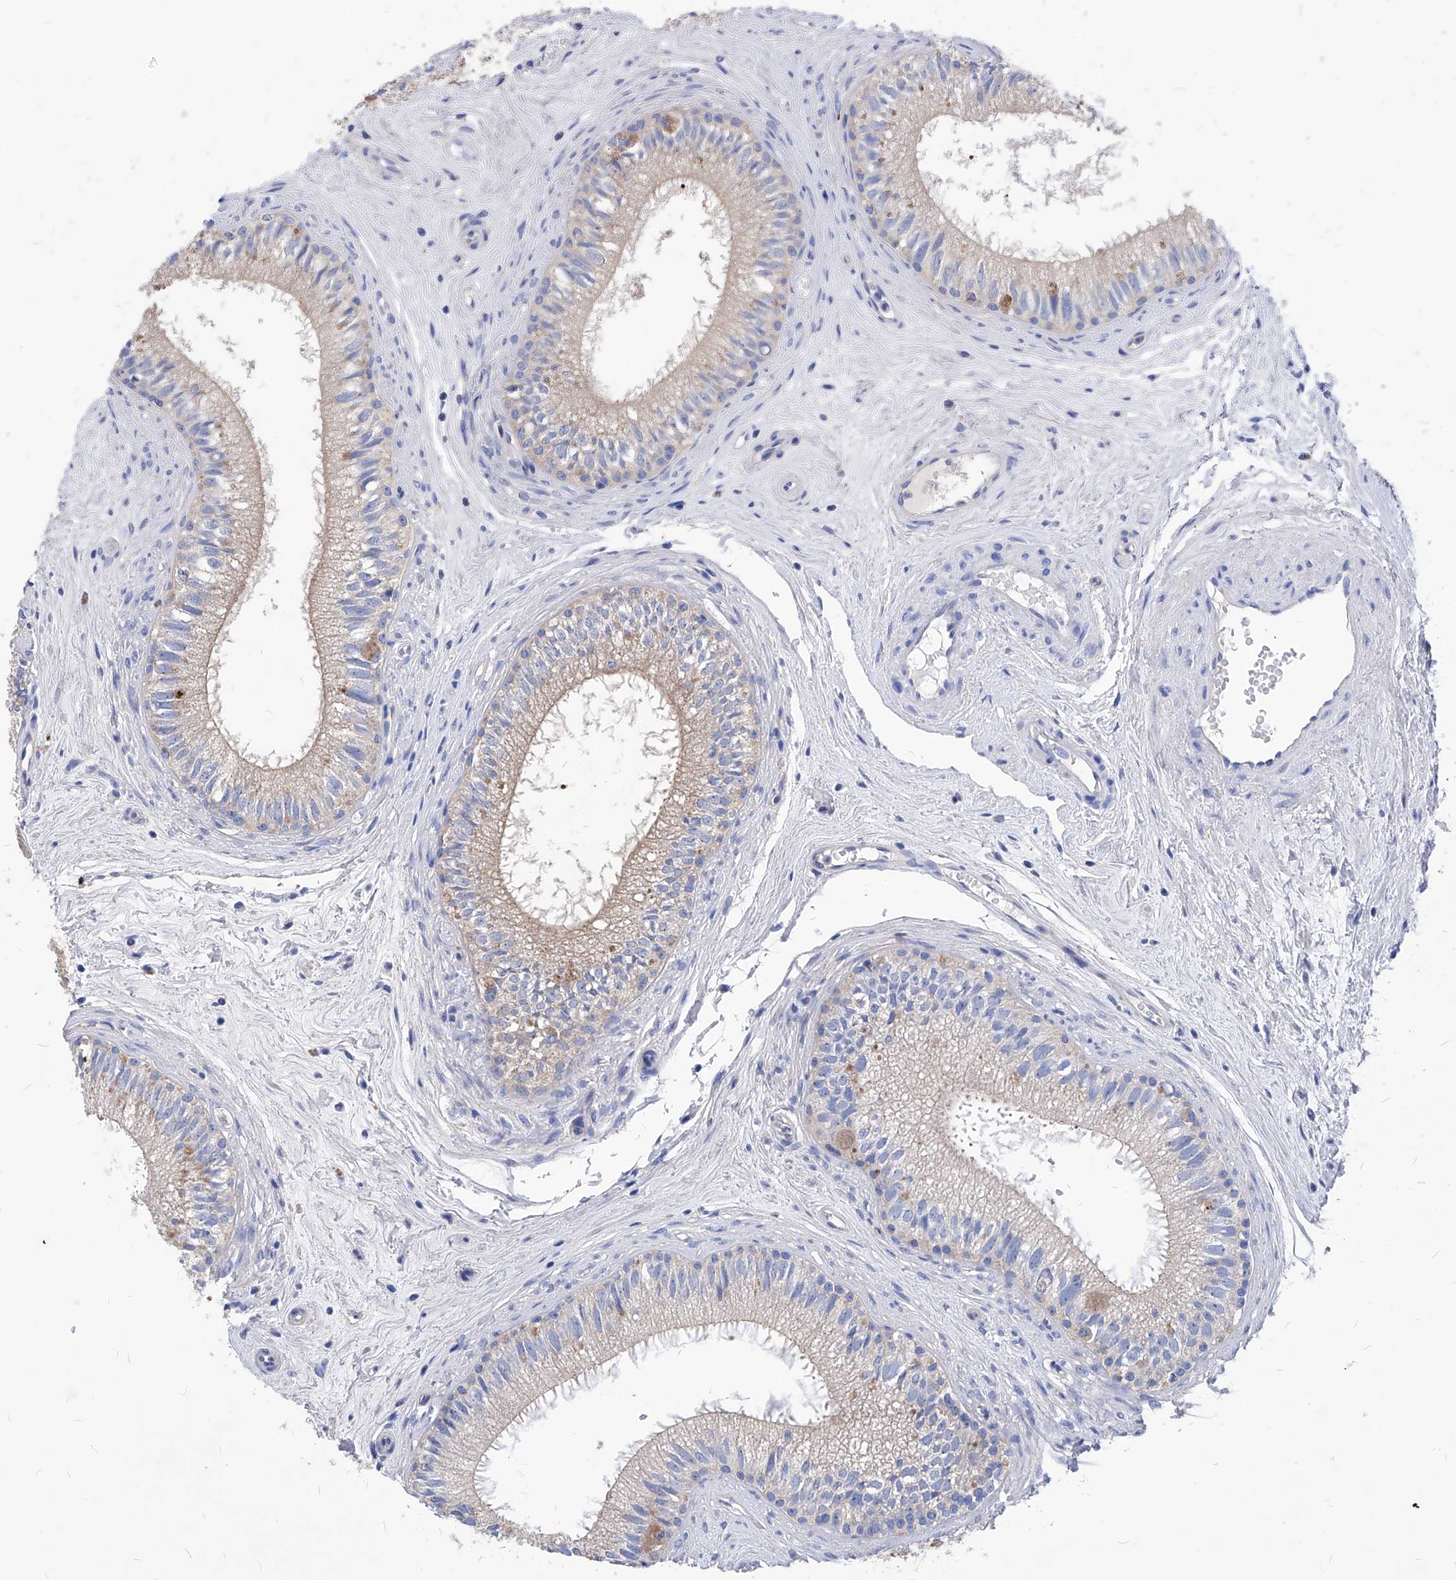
{"staining": {"intensity": "moderate", "quantity": "25%-75%", "location": "cytoplasmic/membranous"}, "tissue": "epididymis", "cell_type": "Glandular cells", "image_type": "normal", "snomed": [{"axis": "morphology", "description": "Normal tissue, NOS"}, {"axis": "topography", "description": "Epididymis"}], "caption": "Glandular cells display medium levels of moderate cytoplasmic/membranous positivity in about 25%-75% of cells in unremarkable human epididymis. Nuclei are stained in blue.", "gene": "XPNPEP1", "patient": {"sex": "male", "age": 71}}